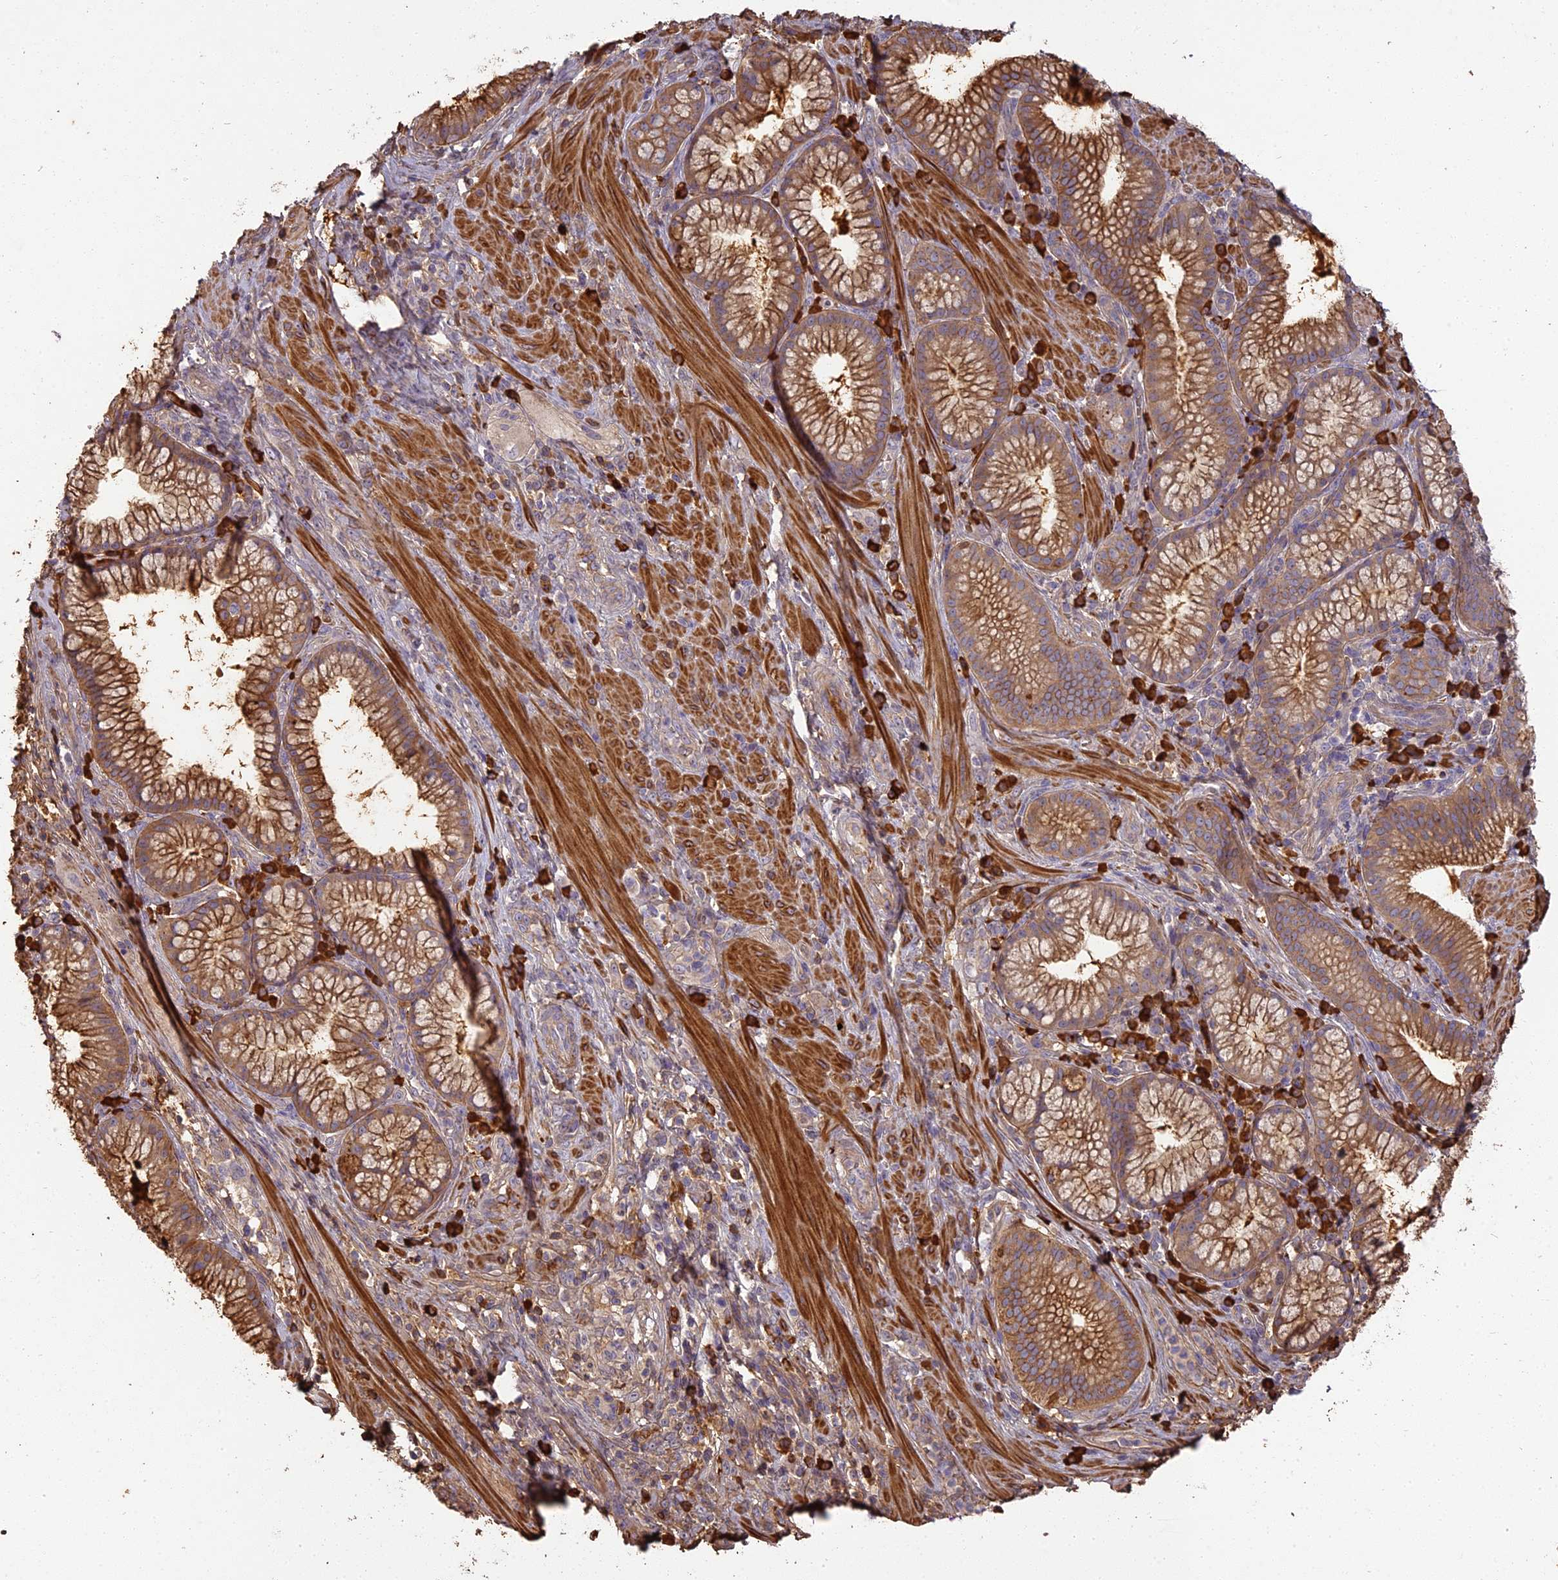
{"staining": {"intensity": "strong", "quantity": ">75%", "location": "cytoplasmic/membranous"}, "tissue": "pancreatic cancer", "cell_type": "Tumor cells", "image_type": "cancer", "snomed": [{"axis": "morphology", "description": "Adenocarcinoma, NOS"}, {"axis": "topography", "description": "Pancreas"}], "caption": "Immunohistochemical staining of human pancreatic cancer exhibits high levels of strong cytoplasmic/membranous protein expression in approximately >75% of tumor cells.", "gene": "ERMAP", "patient": {"sex": "male", "age": 72}}